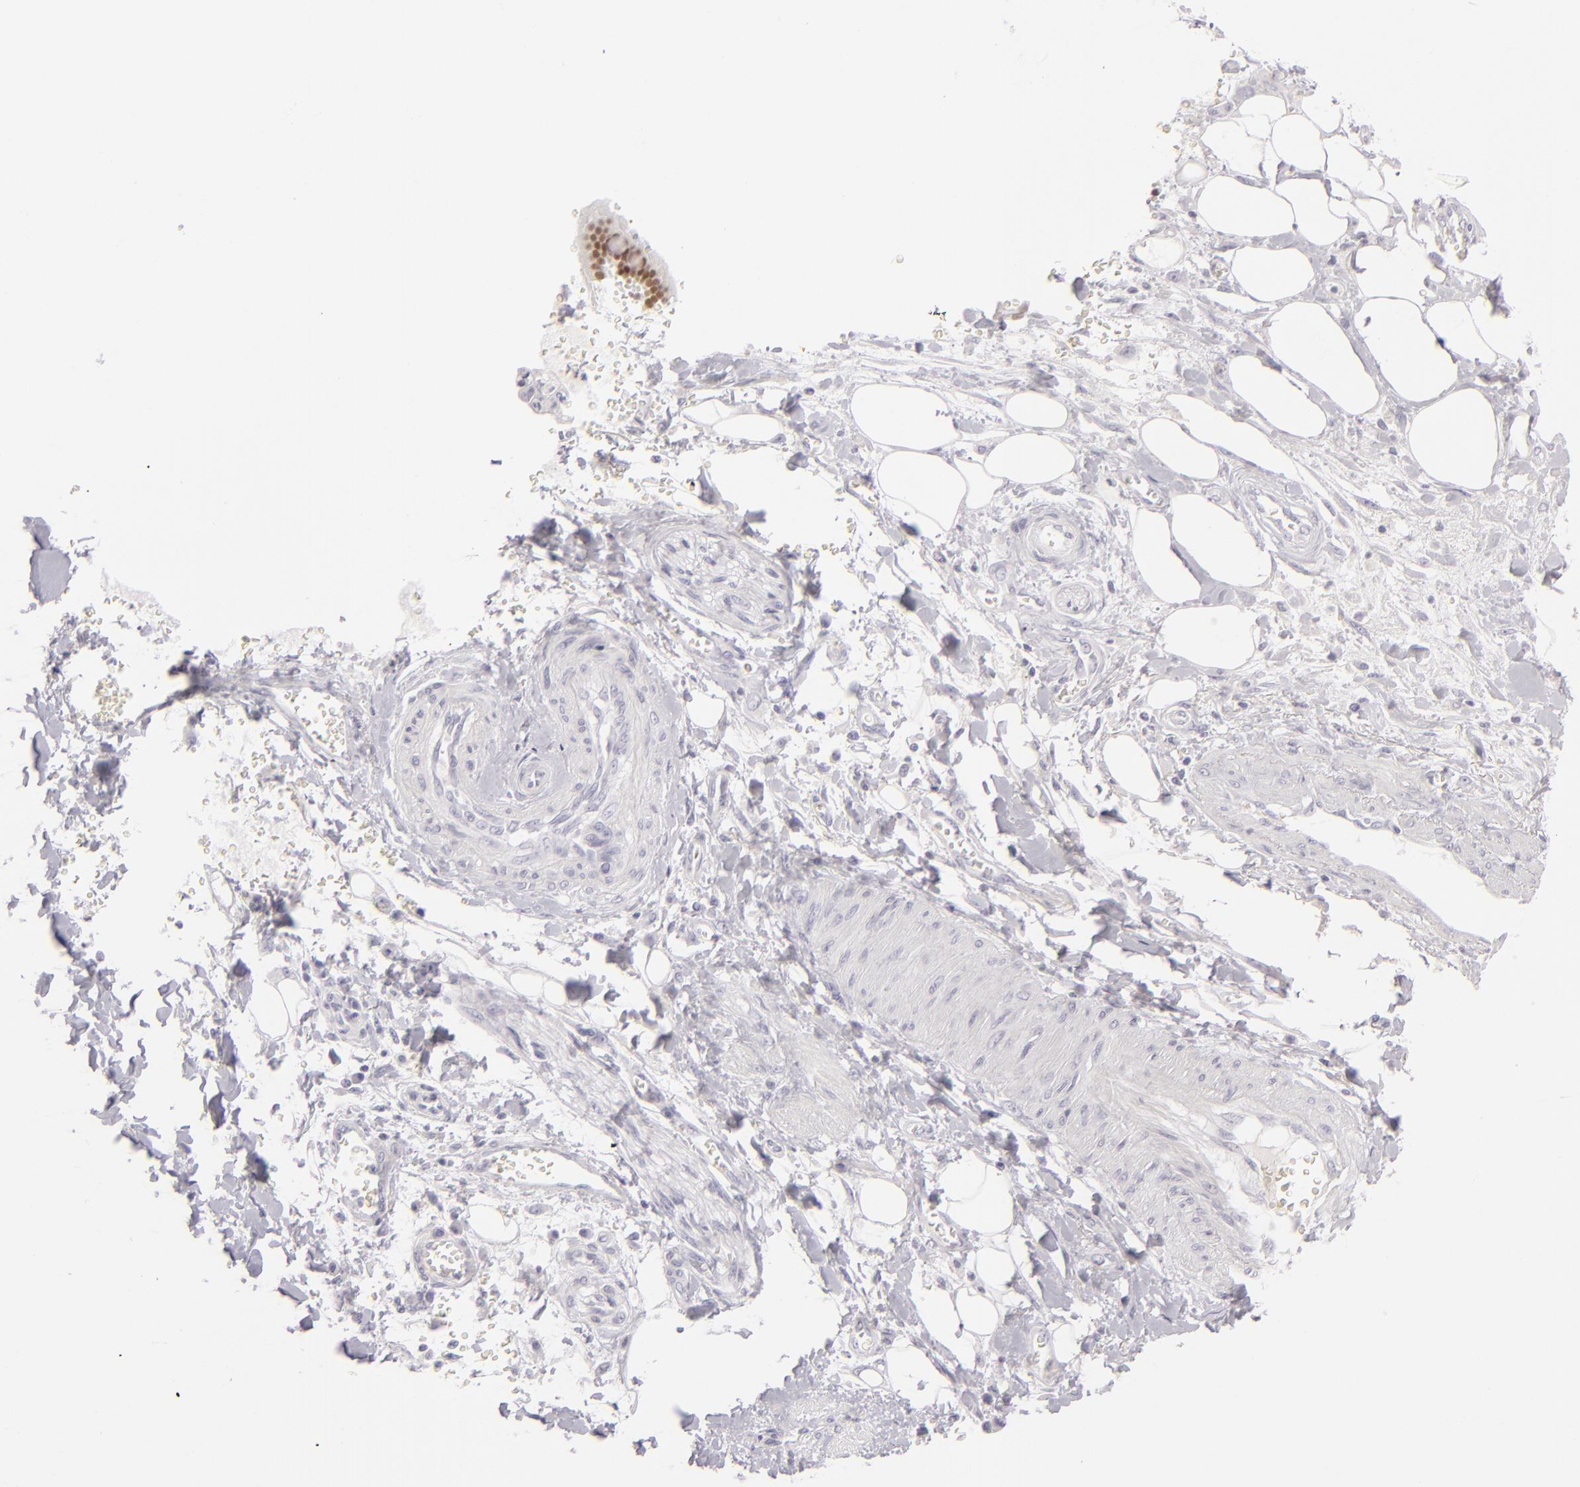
{"staining": {"intensity": "negative", "quantity": "none", "location": "none"}, "tissue": "pancreatic cancer", "cell_type": "Tumor cells", "image_type": "cancer", "snomed": [{"axis": "morphology", "description": "Adenocarcinoma, NOS"}, {"axis": "topography", "description": "Pancreas"}], "caption": "IHC photomicrograph of human adenocarcinoma (pancreatic) stained for a protein (brown), which exhibits no staining in tumor cells.", "gene": "CDX2", "patient": {"sex": "male", "age": 69}}